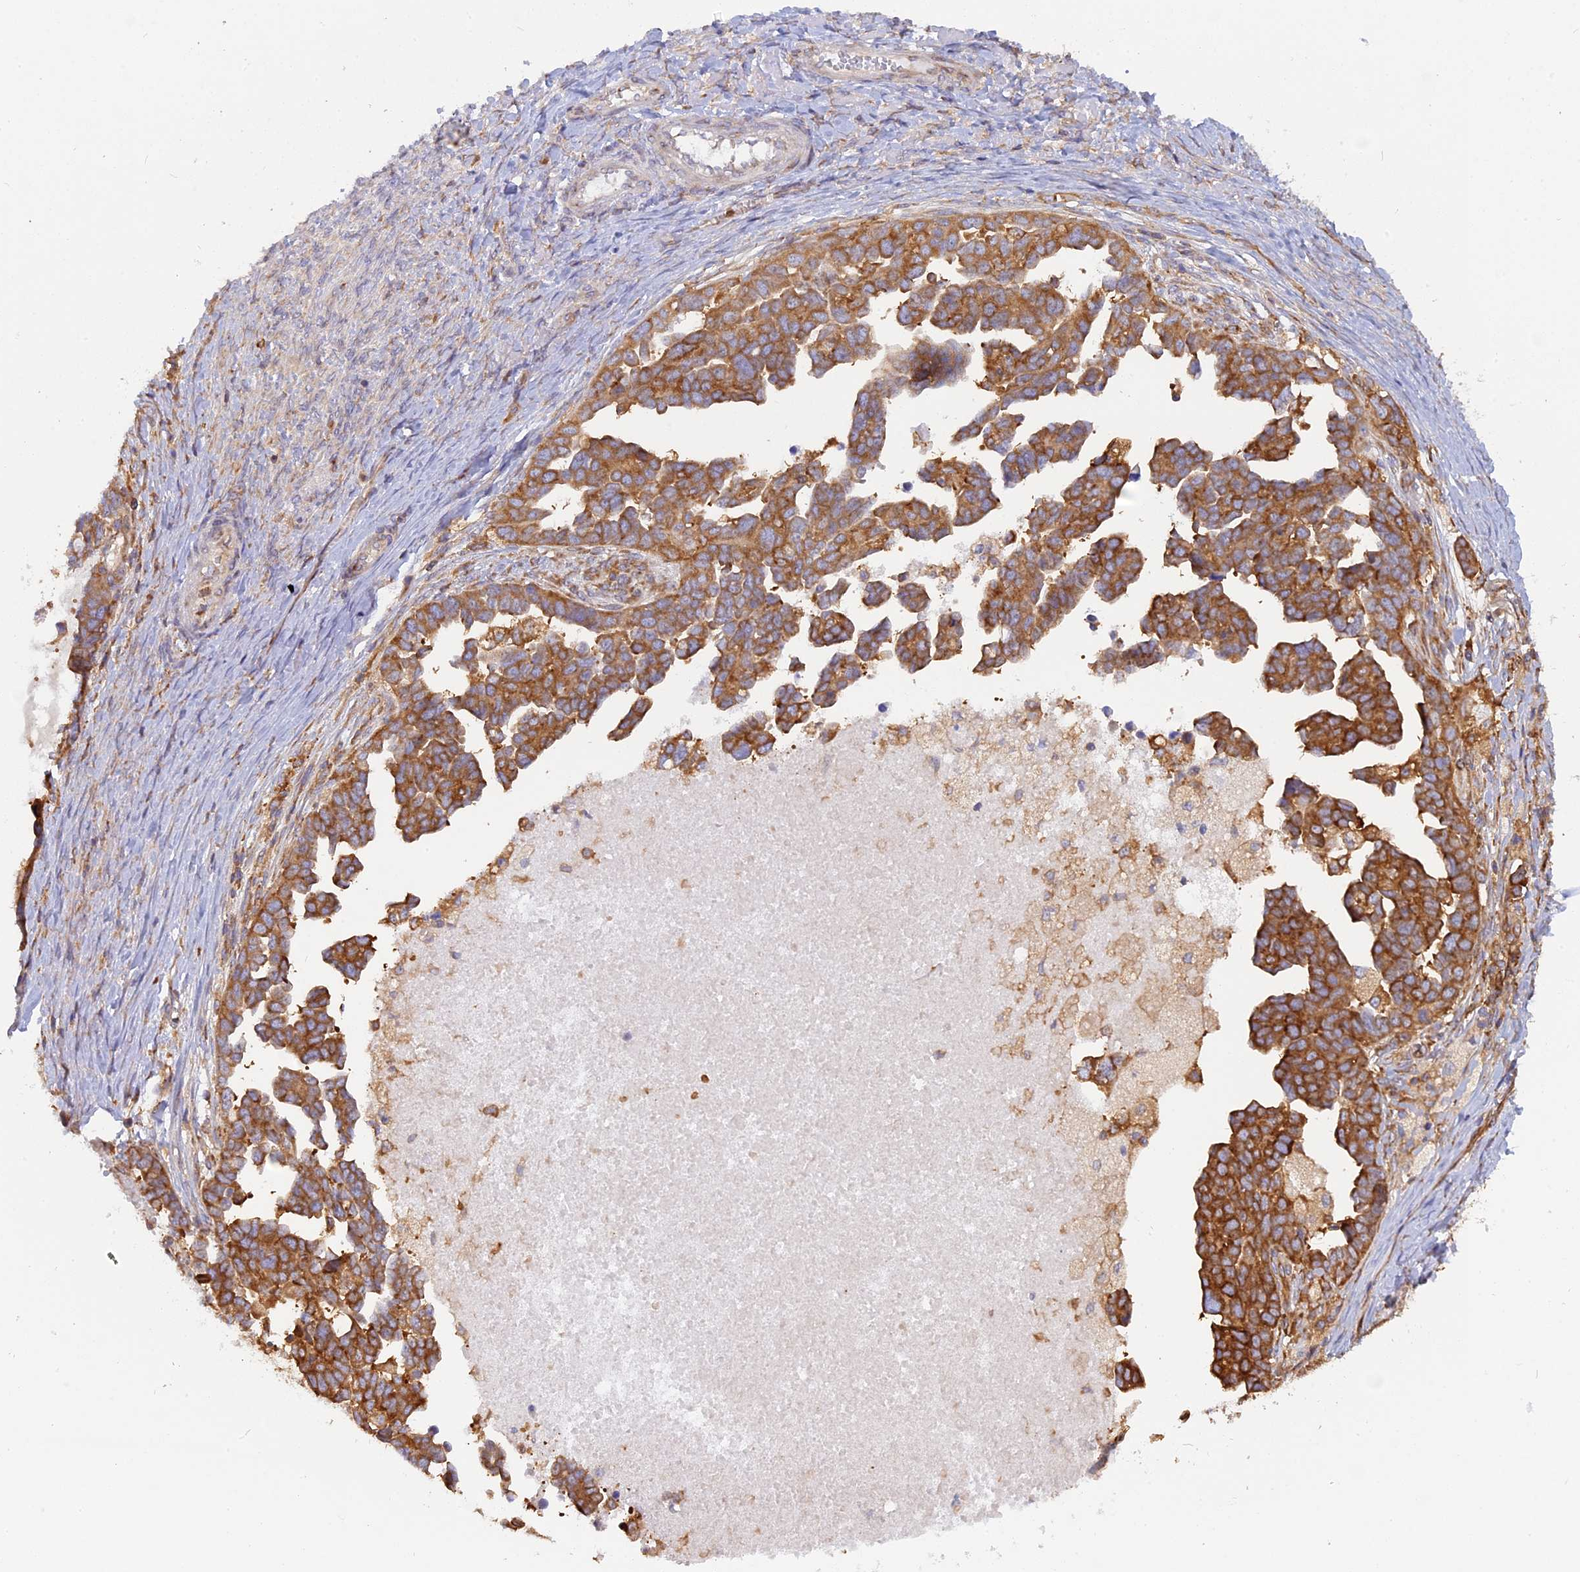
{"staining": {"intensity": "moderate", "quantity": ">75%", "location": "cytoplasmic/membranous"}, "tissue": "ovarian cancer", "cell_type": "Tumor cells", "image_type": "cancer", "snomed": [{"axis": "morphology", "description": "Cystadenocarcinoma, serous, NOS"}, {"axis": "topography", "description": "Ovary"}], "caption": "Protein staining of ovarian cancer tissue displays moderate cytoplasmic/membranous expression in approximately >75% of tumor cells. (DAB IHC with brightfield microscopy, high magnification).", "gene": "GMIP", "patient": {"sex": "female", "age": 54}}